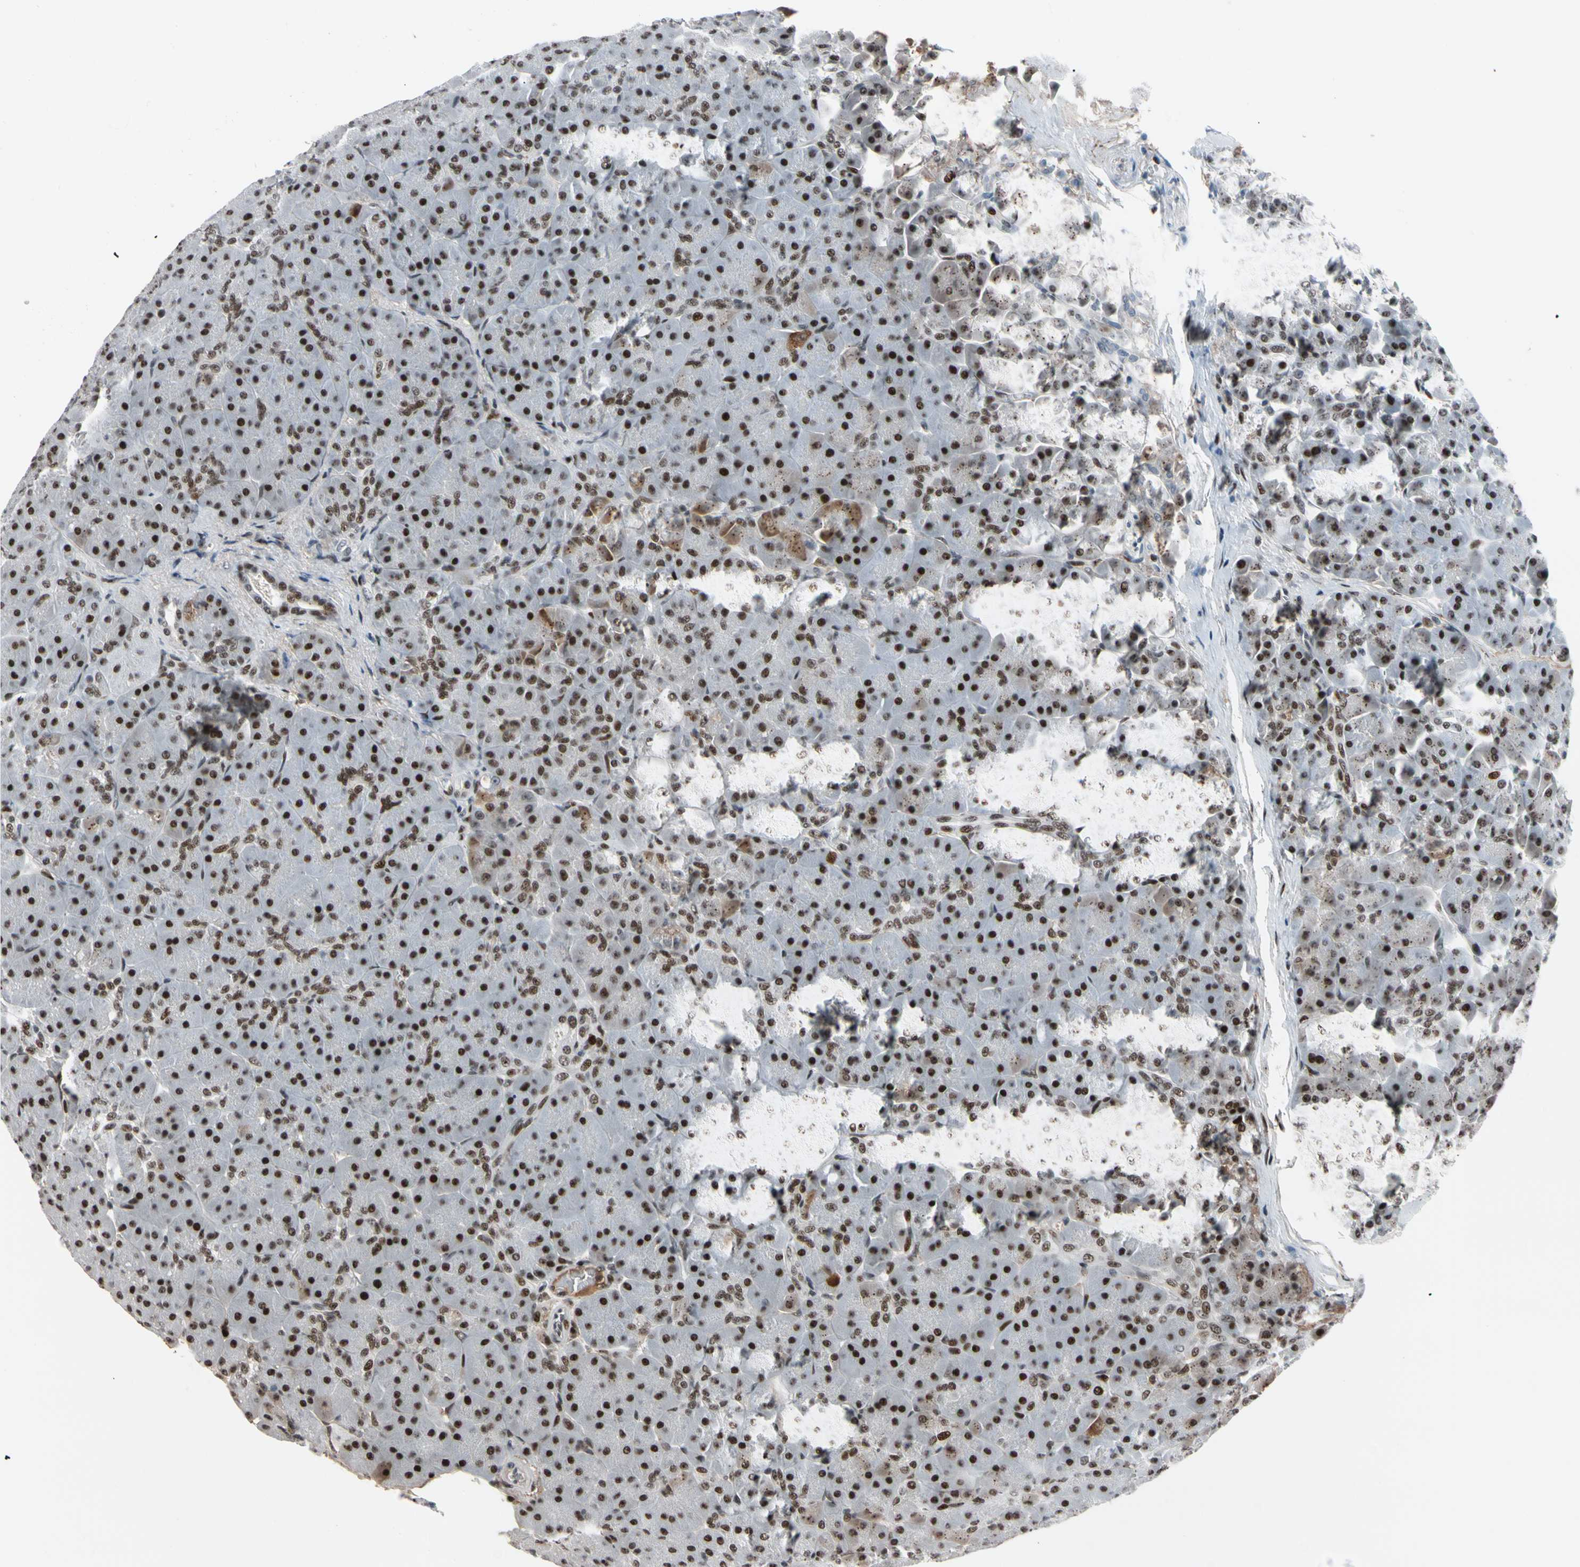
{"staining": {"intensity": "moderate", "quantity": ">75%", "location": "nuclear"}, "tissue": "pancreas", "cell_type": "Exocrine glandular cells", "image_type": "normal", "snomed": [{"axis": "morphology", "description": "Normal tissue, NOS"}, {"axis": "topography", "description": "Pancreas"}], "caption": "Protein staining by immunohistochemistry demonstrates moderate nuclear staining in about >75% of exocrine glandular cells in unremarkable pancreas. (DAB IHC, brown staining for protein, blue staining for nuclei).", "gene": "FOXO3", "patient": {"sex": "male", "age": 66}}